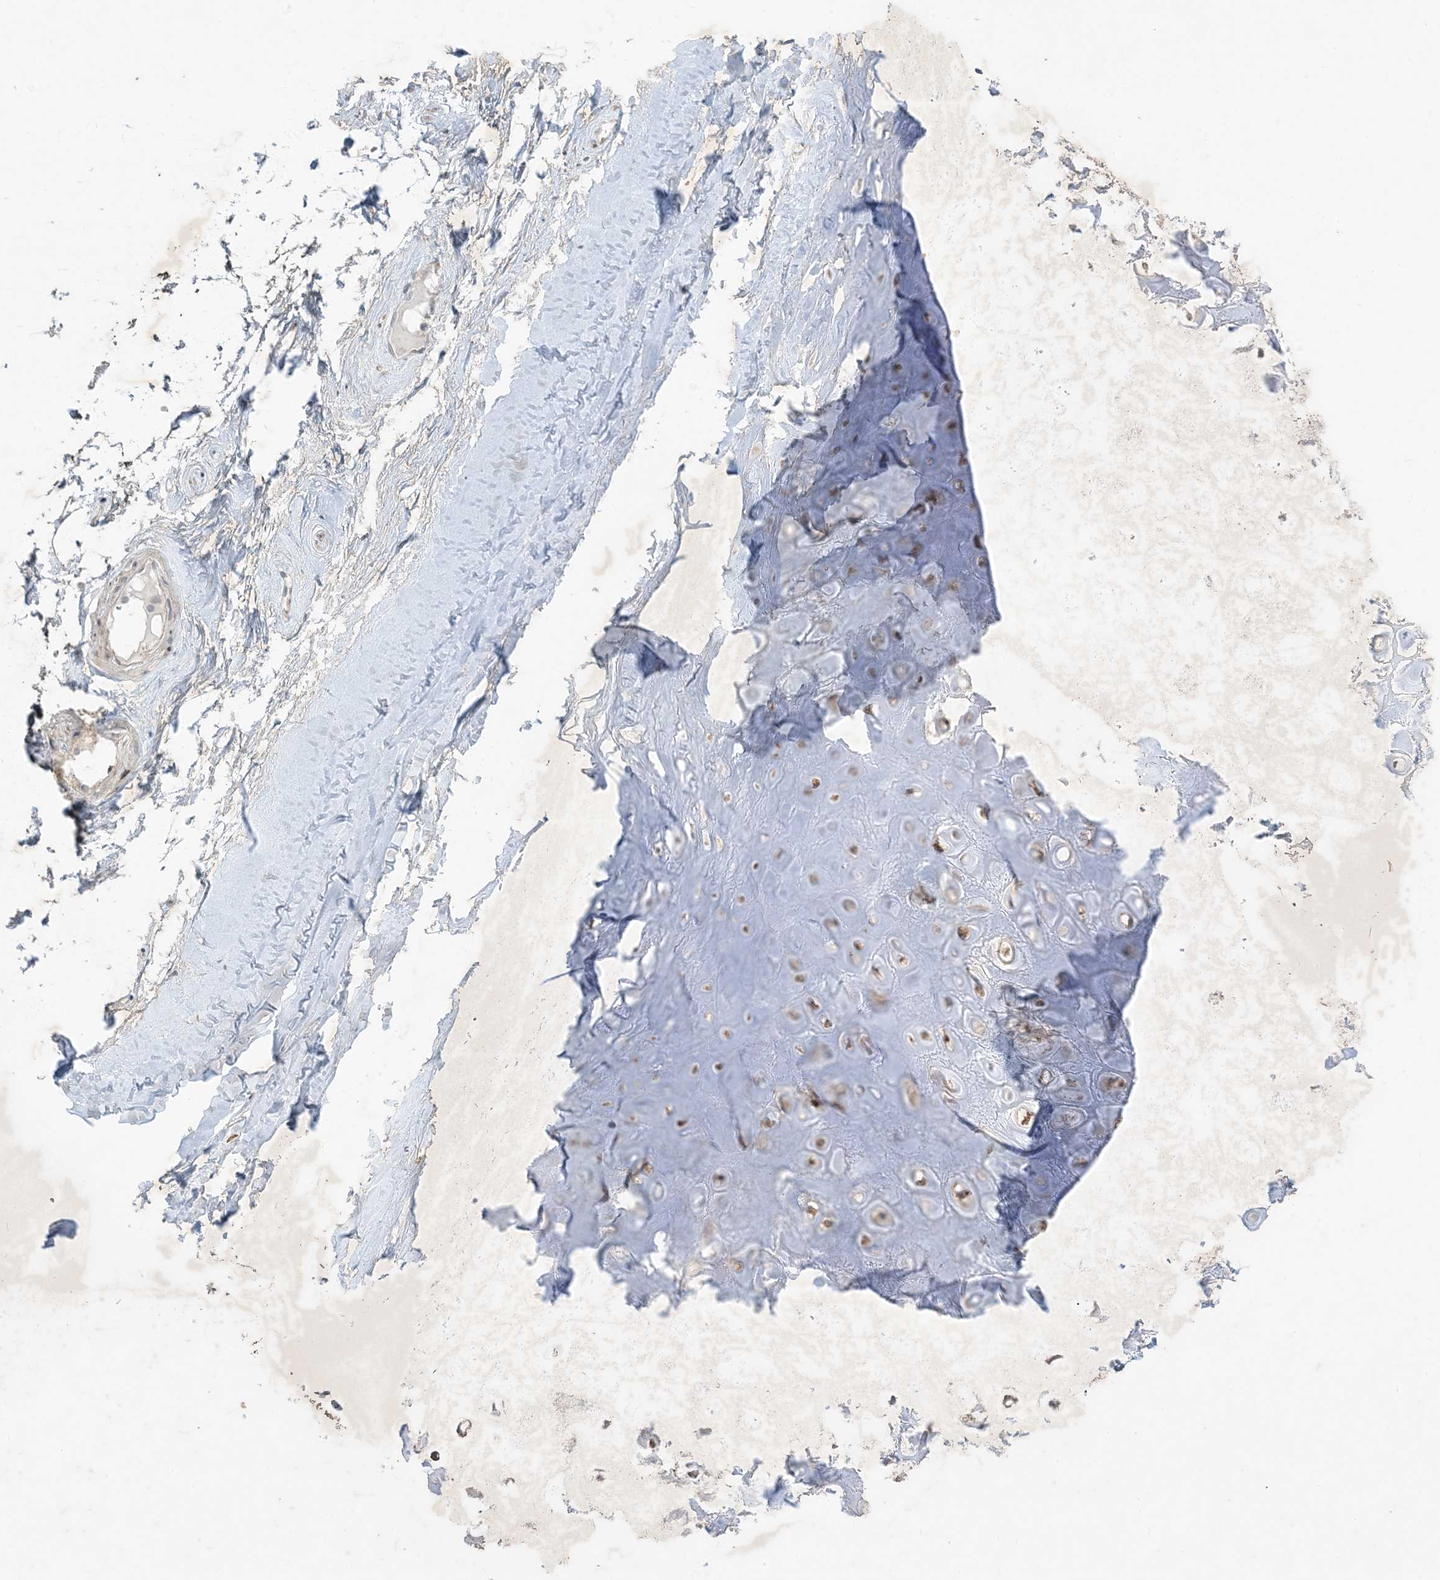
{"staining": {"intensity": "negative", "quantity": "none", "location": "none"}, "tissue": "adipose tissue", "cell_type": "Adipocytes", "image_type": "normal", "snomed": [{"axis": "morphology", "description": "Normal tissue, NOS"}, {"axis": "morphology", "description": "Basal cell carcinoma"}, {"axis": "topography", "description": "Skin"}], "caption": "An image of human adipose tissue is negative for staining in adipocytes. (Immunohistochemistry, brightfield microscopy, high magnification).", "gene": "SOGA3", "patient": {"sex": "female", "age": 89}}